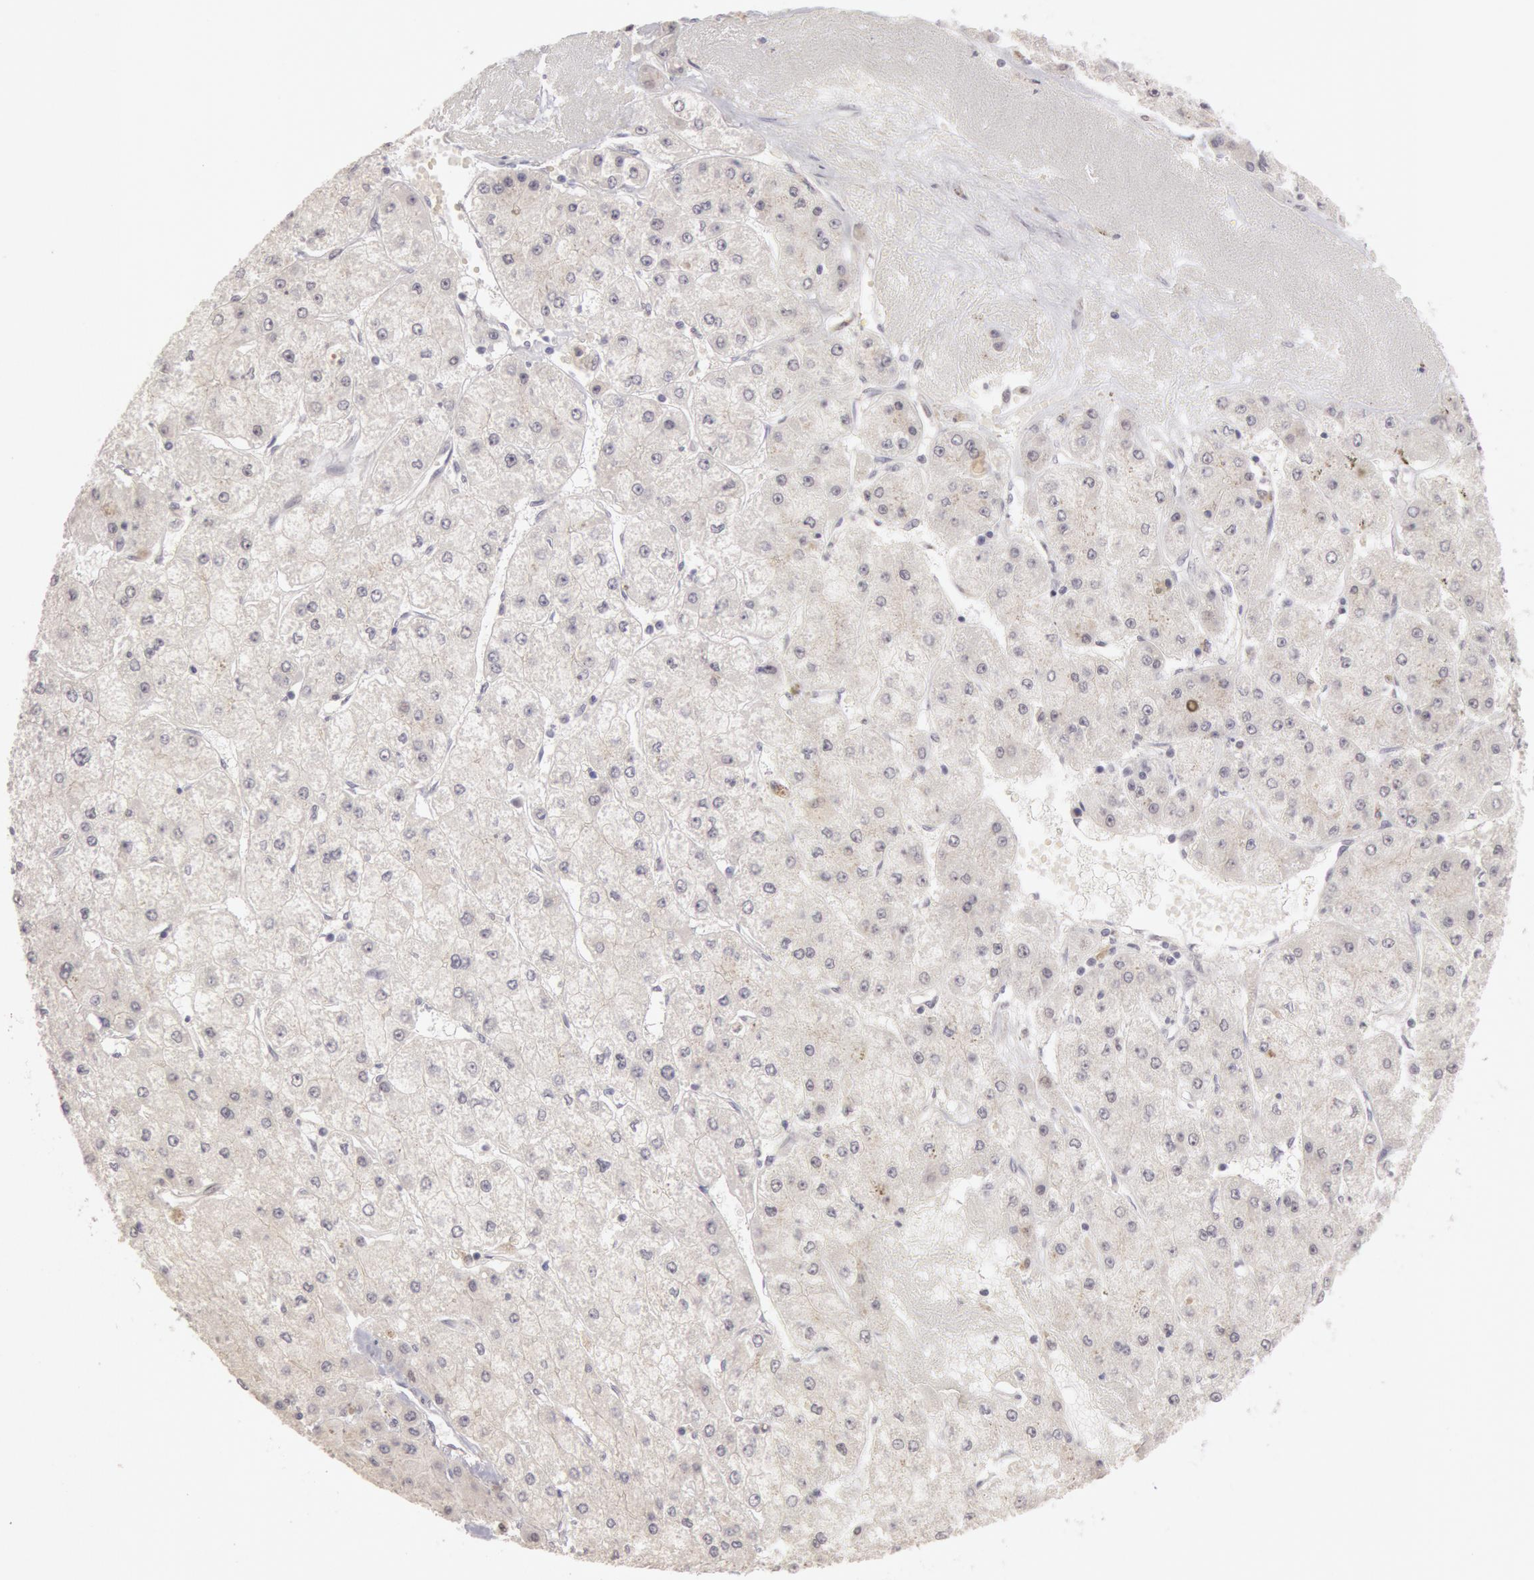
{"staining": {"intensity": "negative", "quantity": "none", "location": "none"}, "tissue": "liver cancer", "cell_type": "Tumor cells", "image_type": "cancer", "snomed": [{"axis": "morphology", "description": "Carcinoma, Hepatocellular, NOS"}, {"axis": "topography", "description": "Liver"}], "caption": "IHC image of liver cancer (hepatocellular carcinoma) stained for a protein (brown), which demonstrates no positivity in tumor cells.", "gene": "RIMBP3C", "patient": {"sex": "female", "age": 52}}